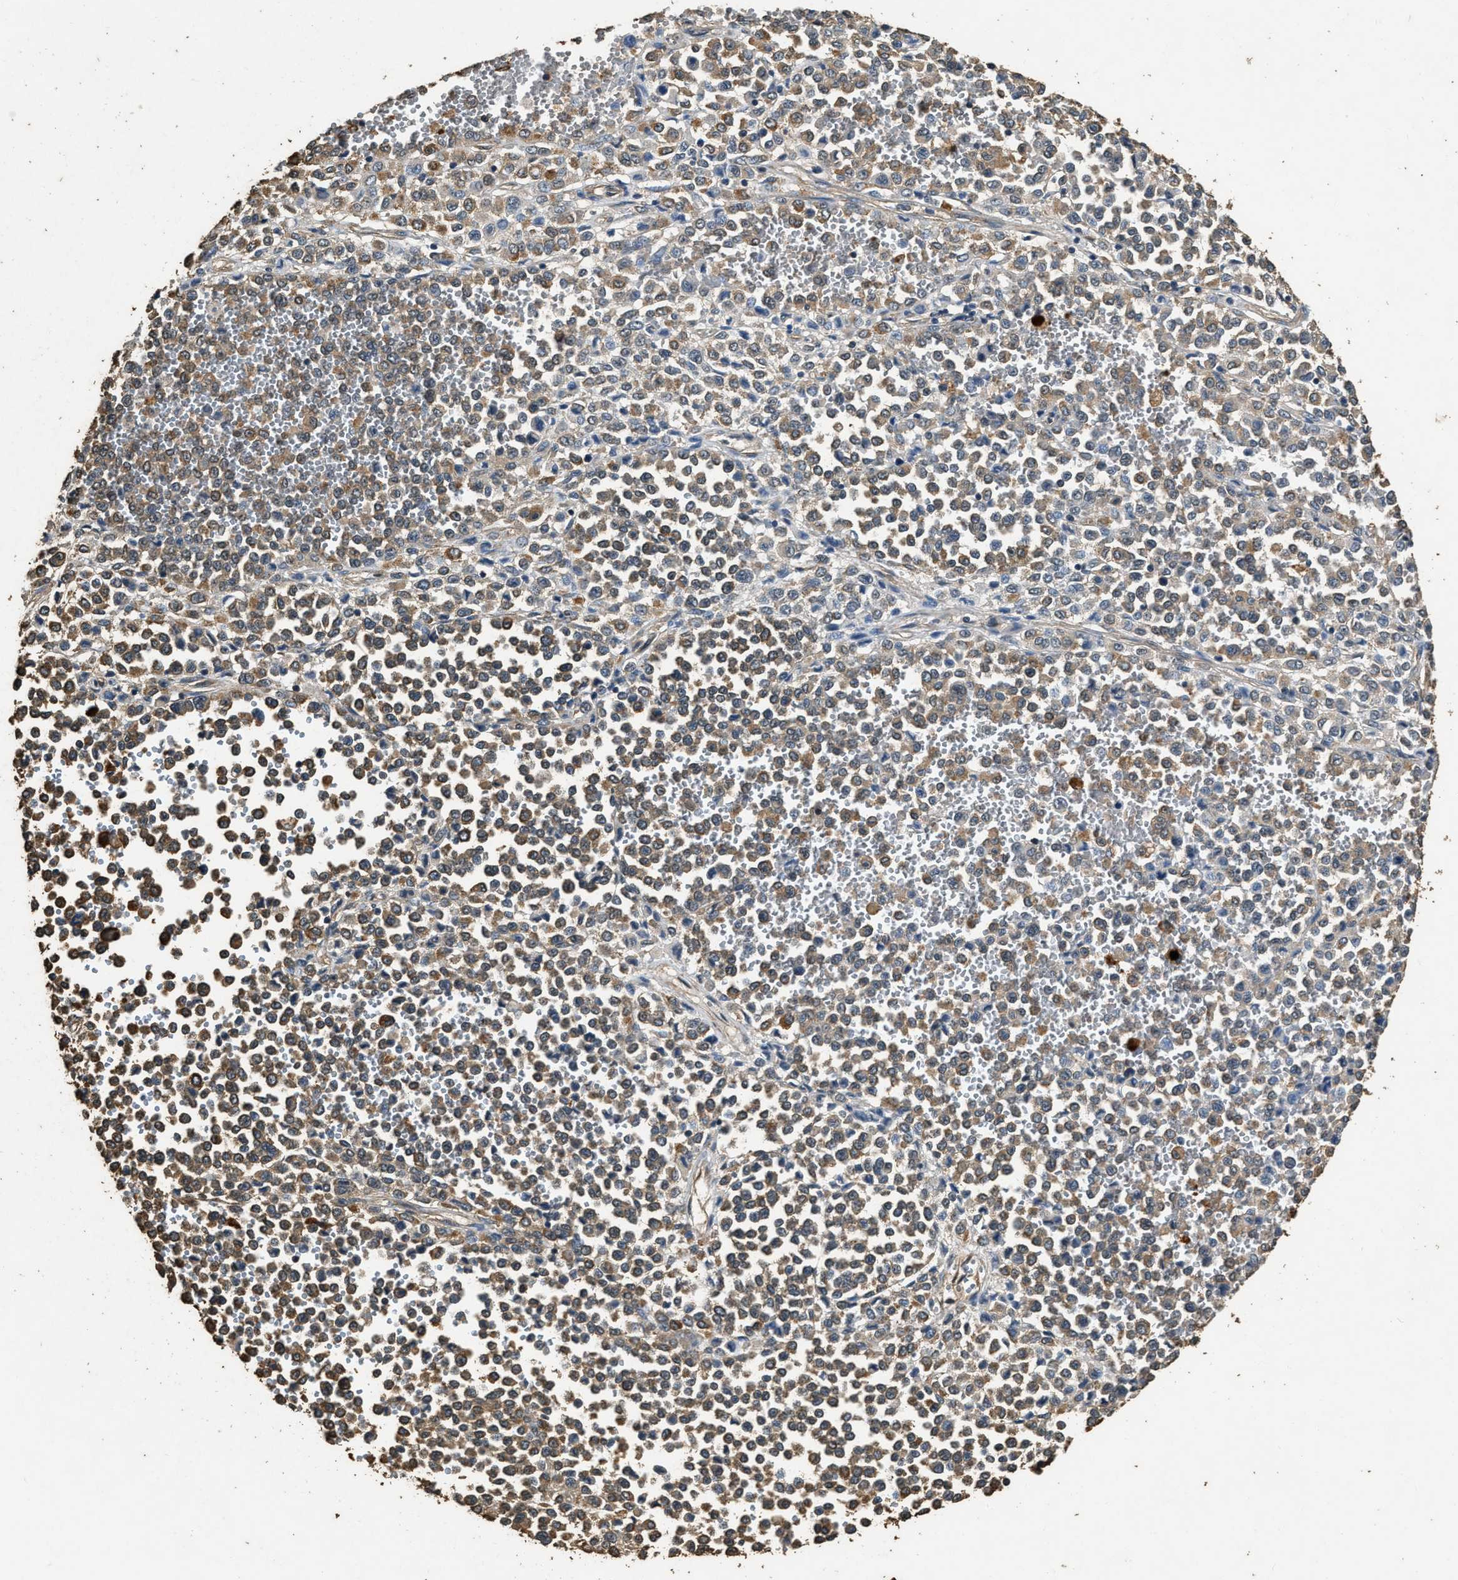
{"staining": {"intensity": "moderate", "quantity": ">75%", "location": "cytoplasmic/membranous"}, "tissue": "melanoma", "cell_type": "Tumor cells", "image_type": "cancer", "snomed": [{"axis": "morphology", "description": "Malignant melanoma, Metastatic site"}, {"axis": "topography", "description": "Pancreas"}], "caption": "The micrograph exhibits immunohistochemical staining of malignant melanoma (metastatic site). There is moderate cytoplasmic/membranous expression is present in about >75% of tumor cells.", "gene": "MIB1", "patient": {"sex": "female", "age": 30}}